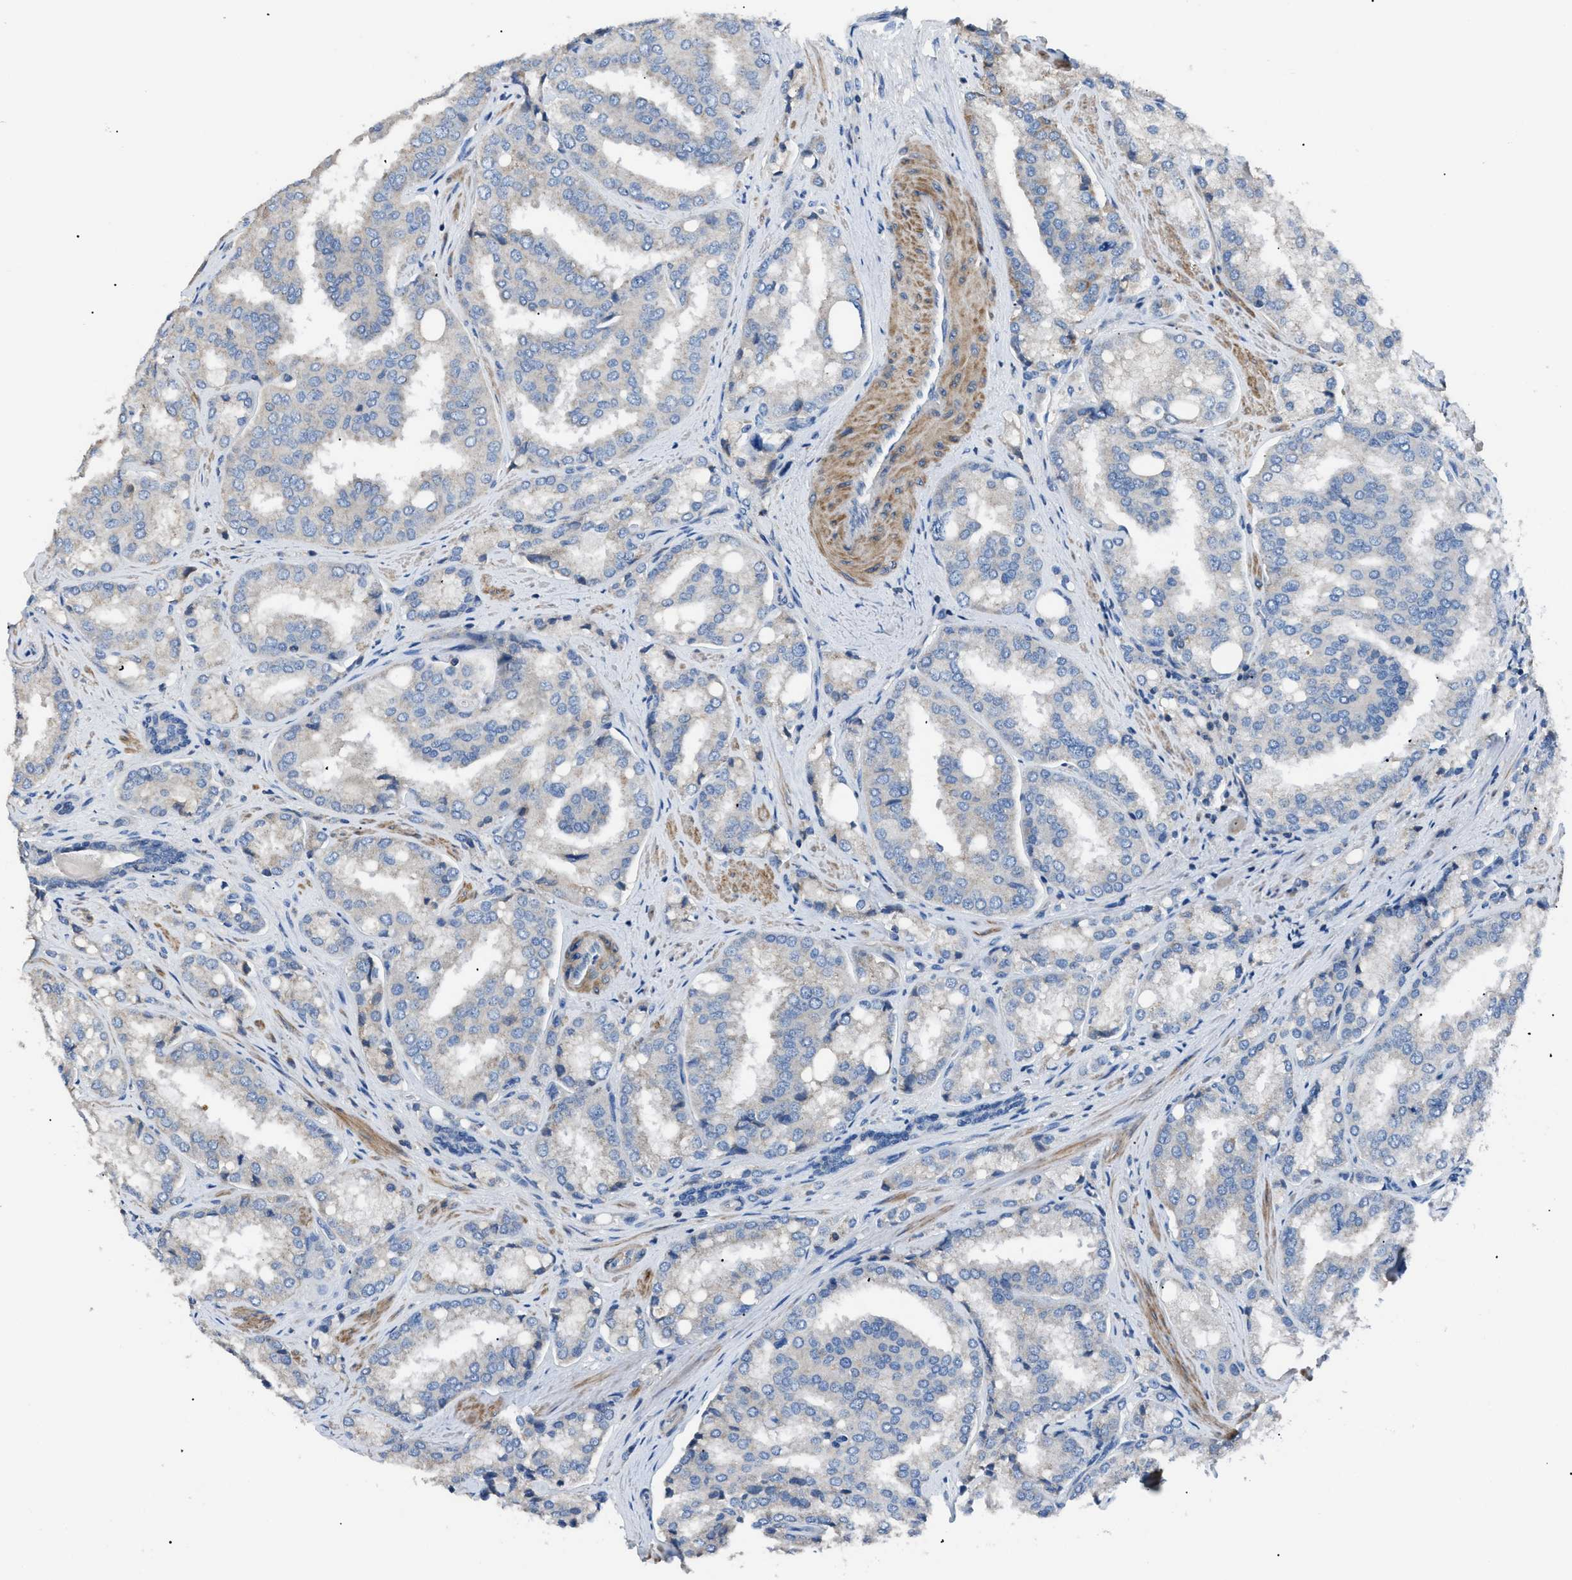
{"staining": {"intensity": "negative", "quantity": "none", "location": "none"}, "tissue": "prostate cancer", "cell_type": "Tumor cells", "image_type": "cancer", "snomed": [{"axis": "morphology", "description": "Adenocarcinoma, High grade"}, {"axis": "topography", "description": "Prostate"}], "caption": "There is no significant expression in tumor cells of prostate high-grade adenocarcinoma.", "gene": "SGCZ", "patient": {"sex": "male", "age": 50}}